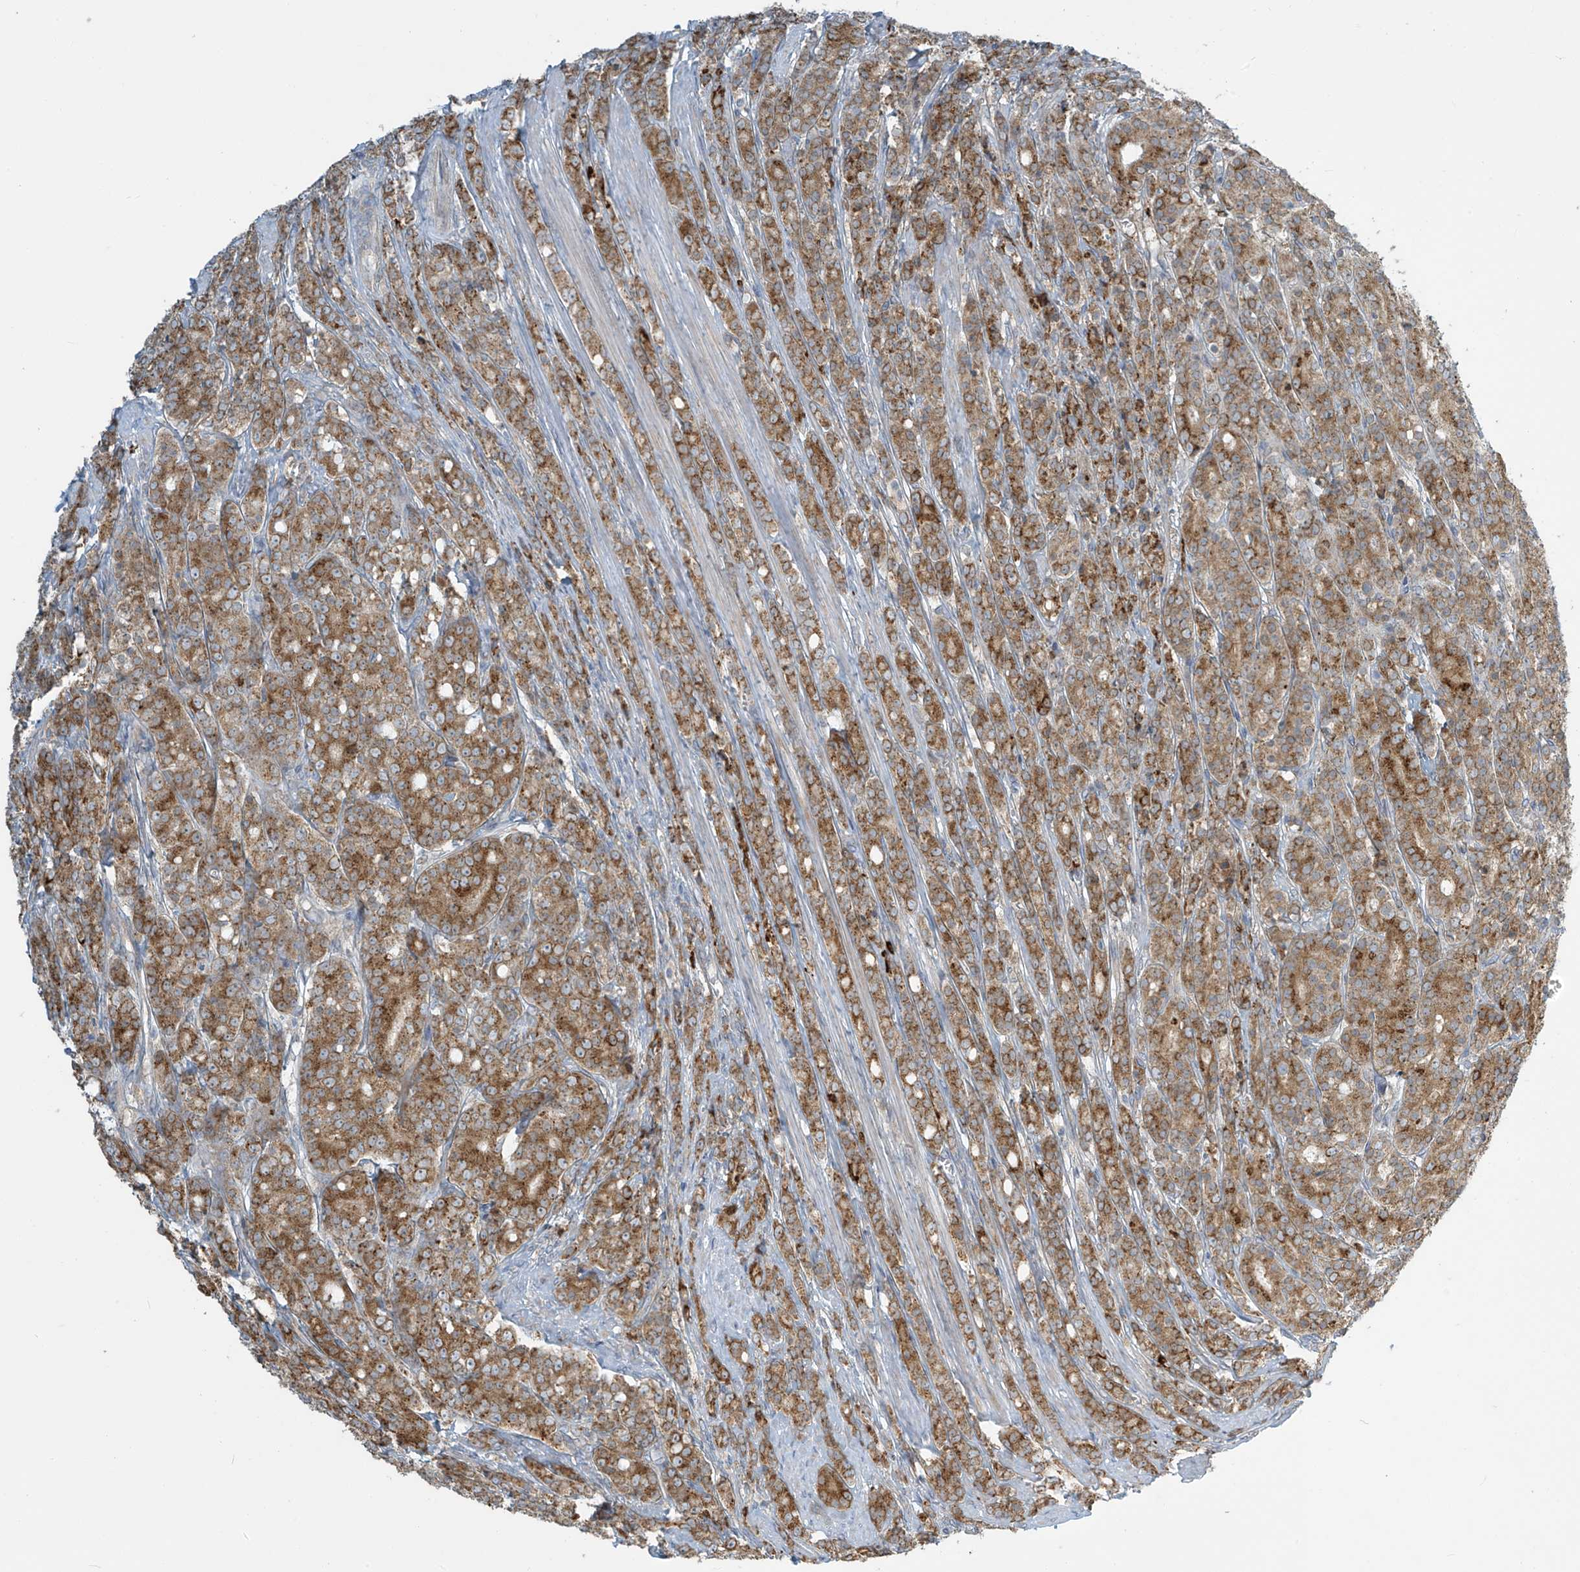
{"staining": {"intensity": "moderate", "quantity": ">75%", "location": "cytoplasmic/membranous"}, "tissue": "prostate cancer", "cell_type": "Tumor cells", "image_type": "cancer", "snomed": [{"axis": "morphology", "description": "Adenocarcinoma, High grade"}, {"axis": "topography", "description": "Prostate"}], "caption": "A brown stain highlights moderate cytoplasmic/membranous expression of a protein in human high-grade adenocarcinoma (prostate) tumor cells.", "gene": "LZTS3", "patient": {"sex": "male", "age": 62}}